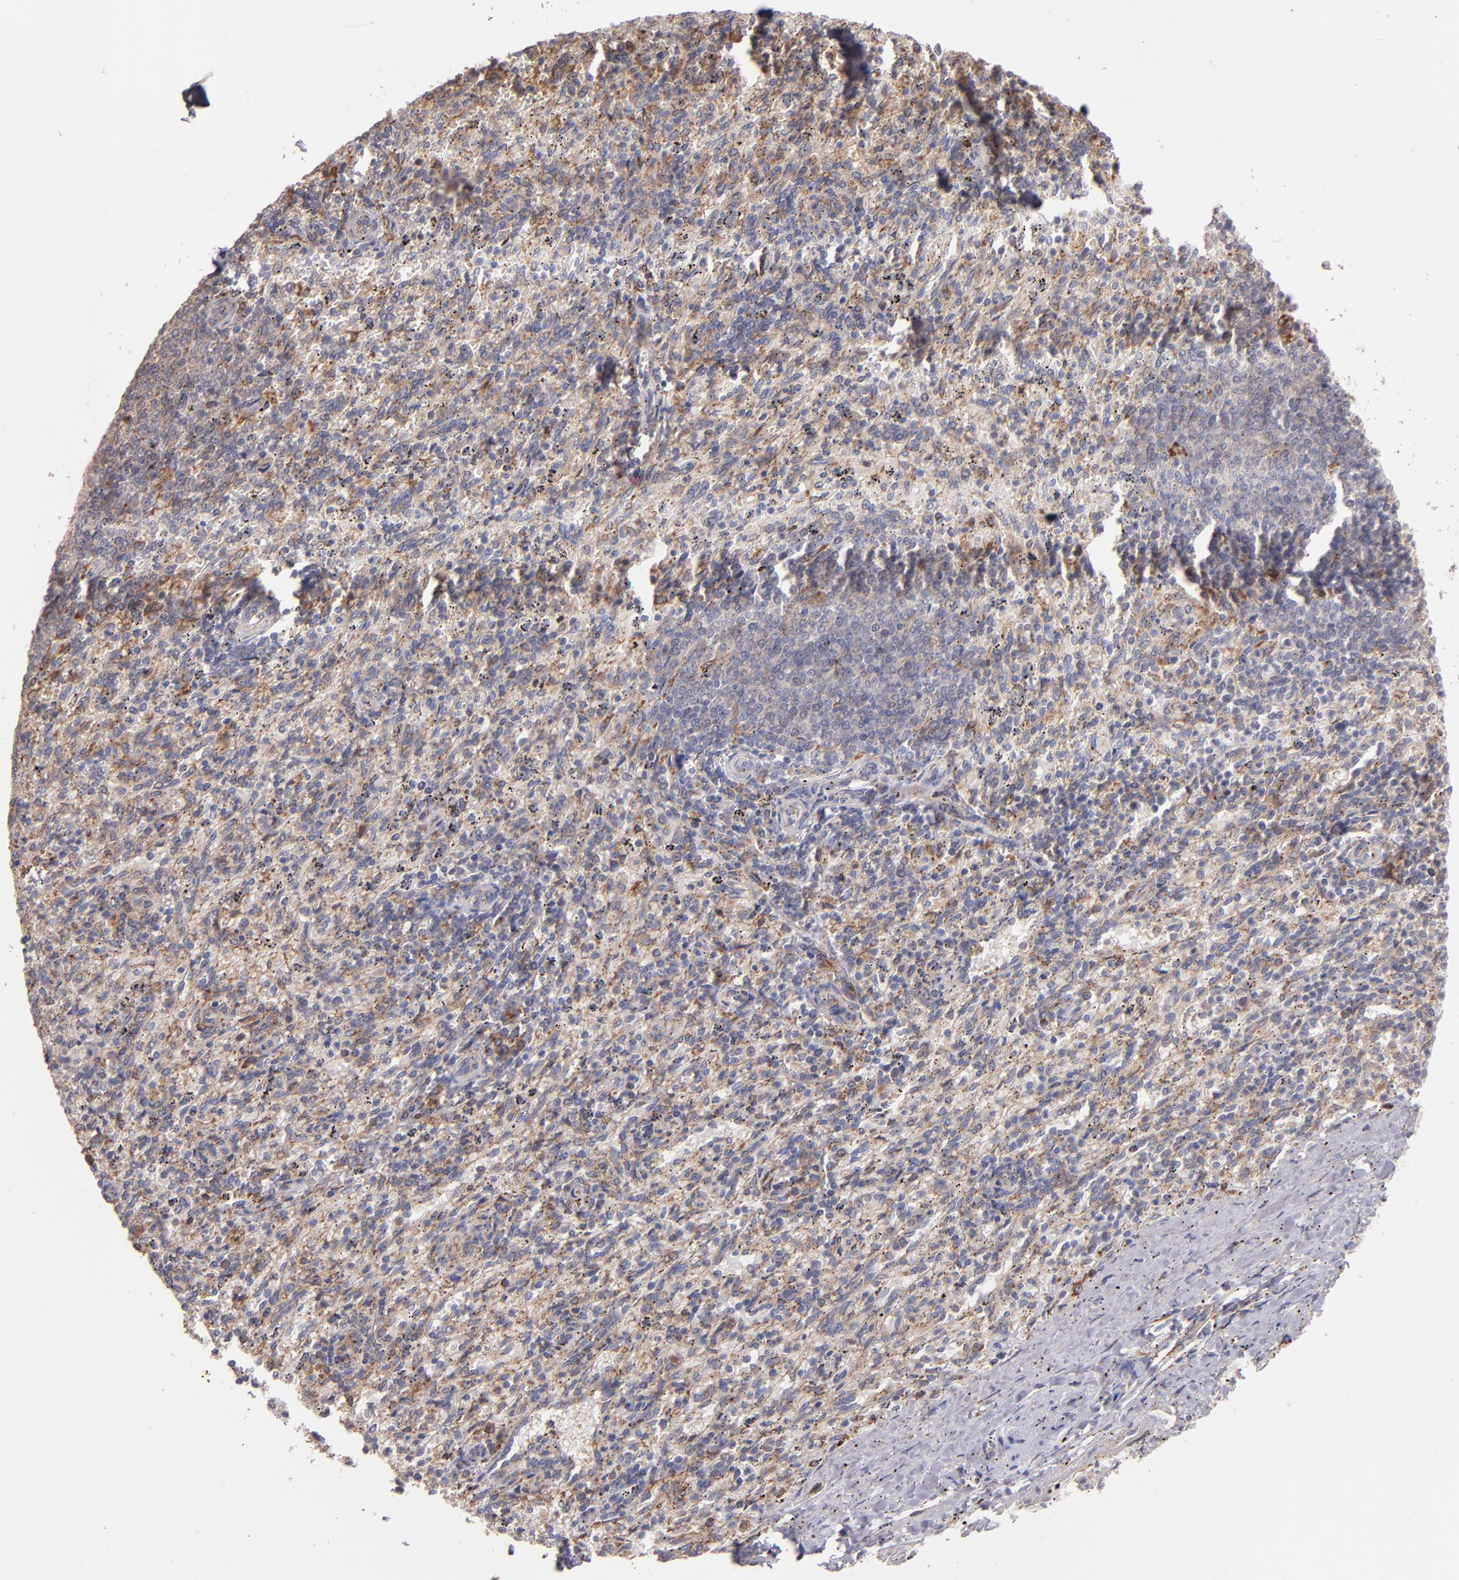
{"staining": {"intensity": "negative", "quantity": "none", "location": "none"}, "tissue": "spleen", "cell_type": "Cells in red pulp", "image_type": "normal", "snomed": [{"axis": "morphology", "description": "Normal tissue, NOS"}, {"axis": "topography", "description": "Spleen"}], "caption": "DAB (3,3'-diaminobenzidine) immunohistochemical staining of unremarkable spleen exhibits no significant staining in cells in red pulp.", "gene": "IFIH1", "patient": {"sex": "female", "age": 10}}